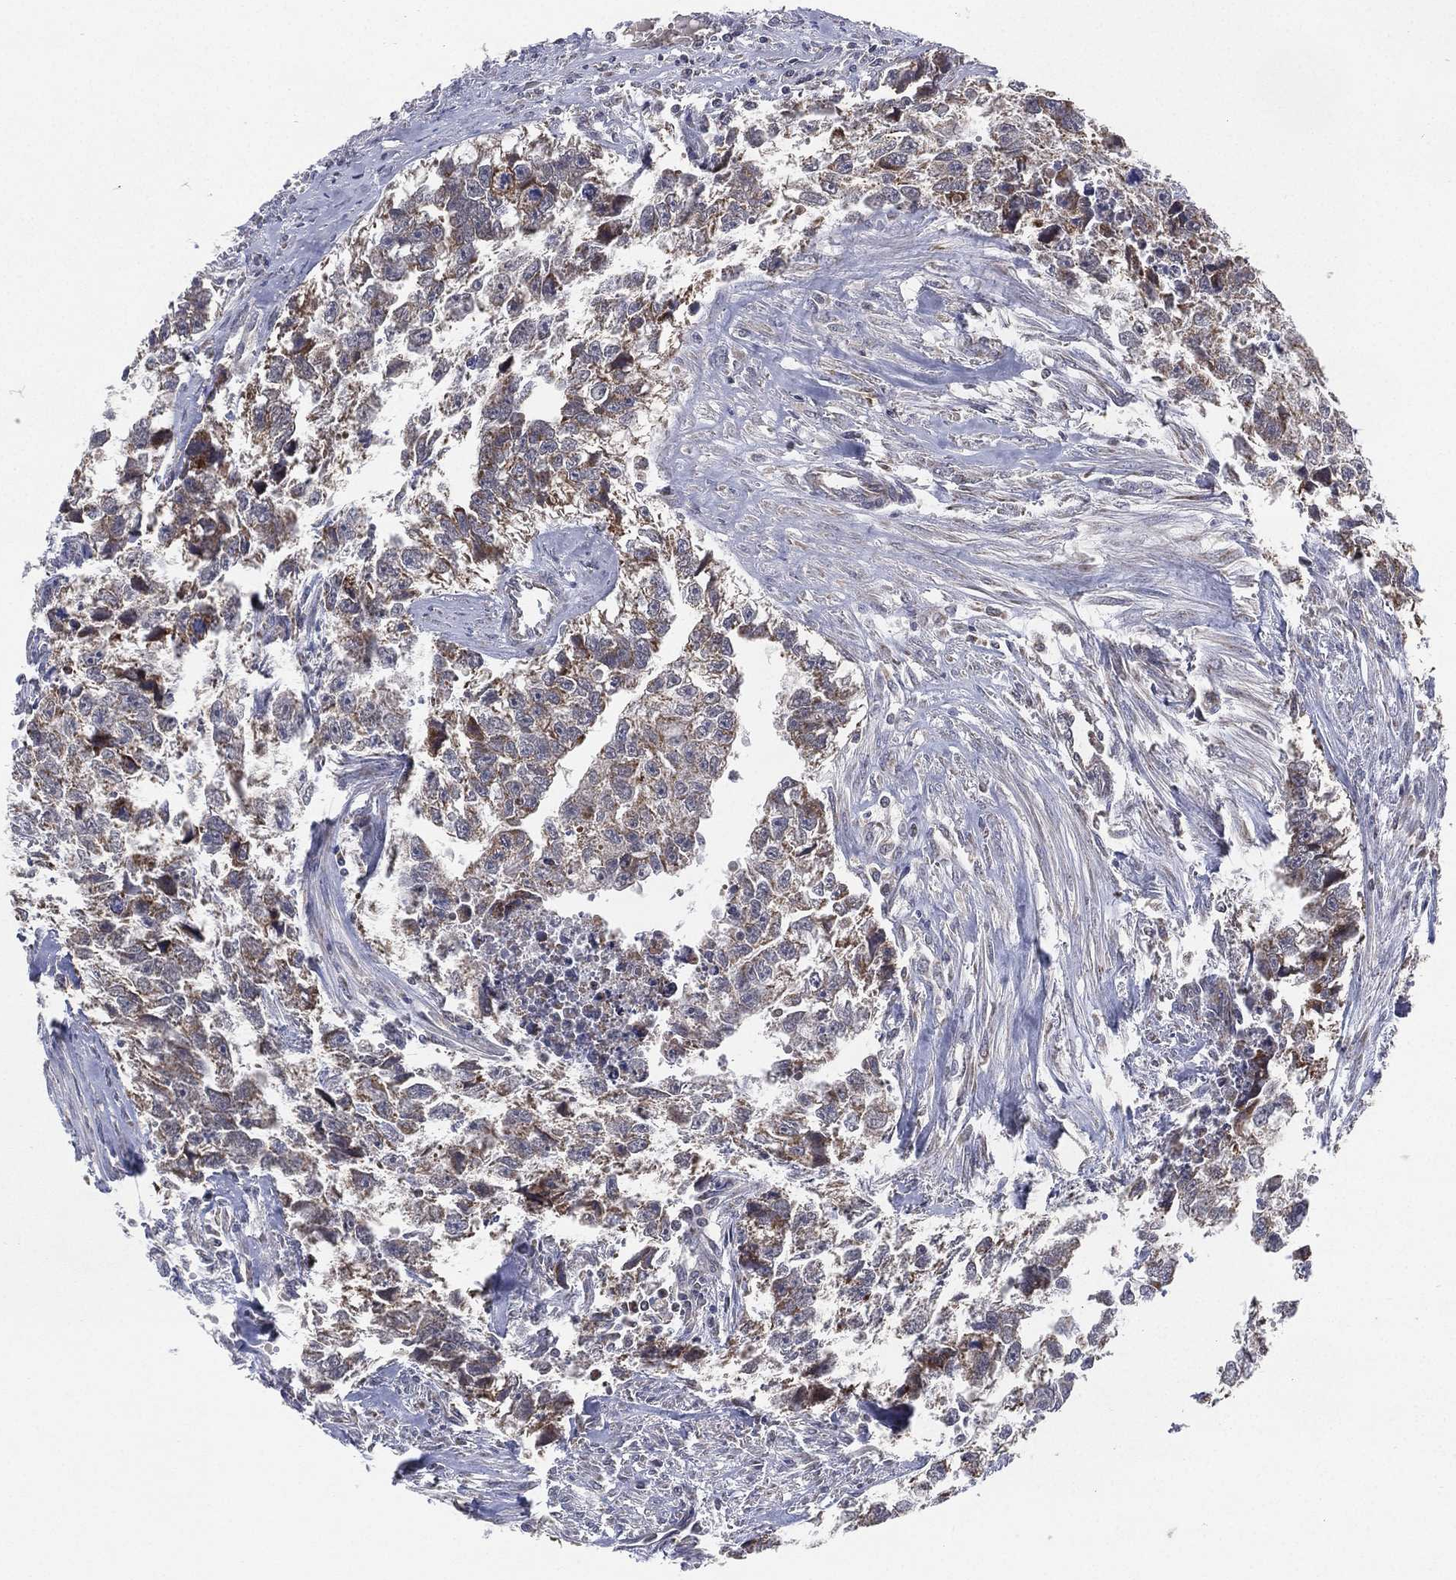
{"staining": {"intensity": "weak", "quantity": "25%-75%", "location": "cytoplasmic/membranous"}, "tissue": "testis cancer", "cell_type": "Tumor cells", "image_type": "cancer", "snomed": [{"axis": "morphology", "description": "Carcinoma, Embryonal, NOS"}, {"axis": "morphology", "description": "Teratoma, malignant, NOS"}, {"axis": "topography", "description": "Testis"}], "caption": "Brown immunohistochemical staining in testis embryonal carcinoma displays weak cytoplasmic/membranous expression in about 25%-75% of tumor cells.", "gene": "PSMG4", "patient": {"sex": "male", "age": 44}}